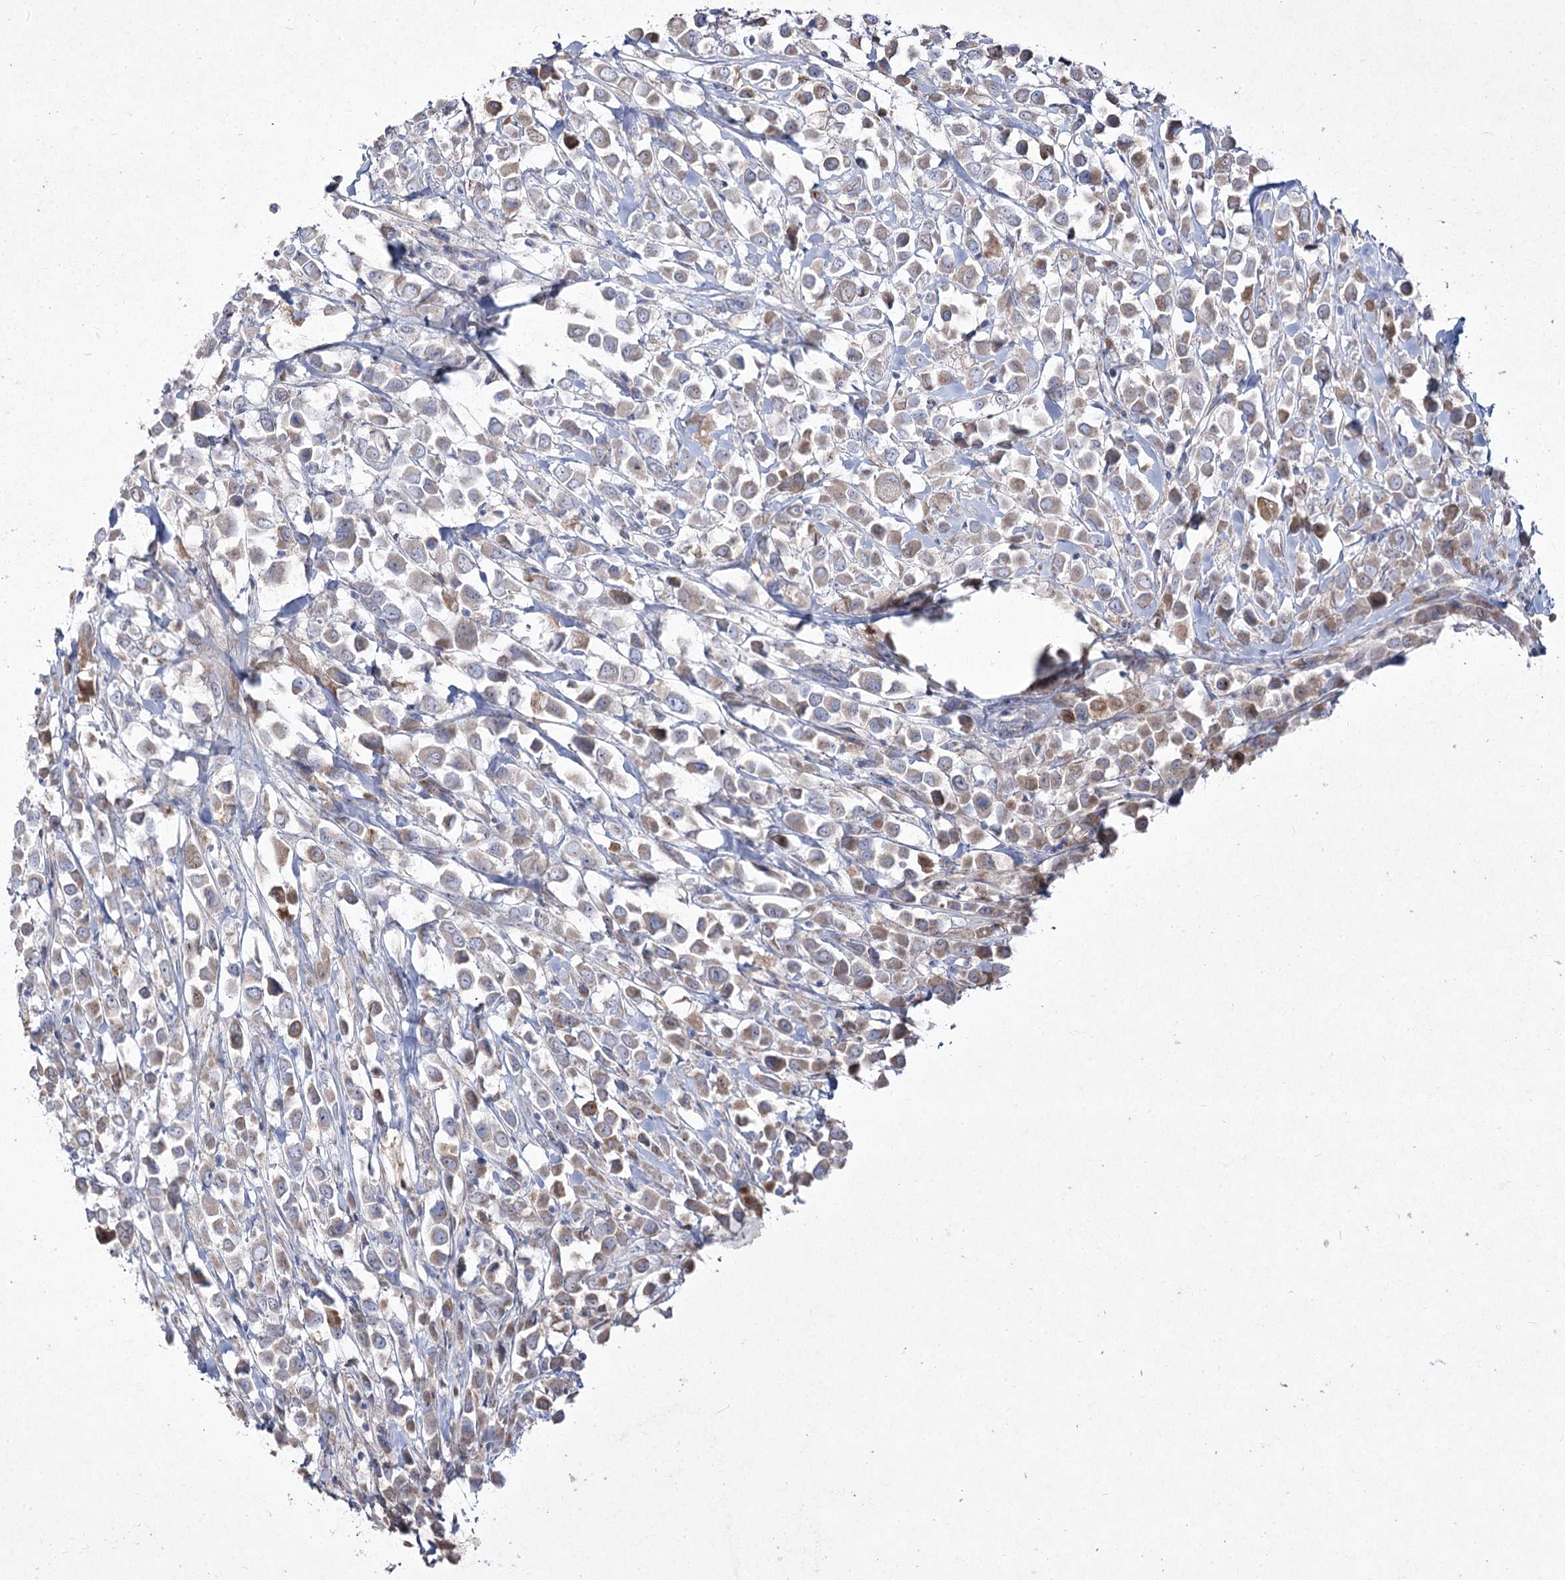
{"staining": {"intensity": "moderate", "quantity": "<25%", "location": "cytoplasmic/membranous"}, "tissue": "breast cancer", "cell_type": "Tumor cells", "image_type": "cancer", "snomed": [{"axis": "morphology", "description": "Duct carcinoma"}, {"axis": "topography", "description": "Breast"}], "caption": "The immunohistochemical stain labels moderate cytoplasmic/membranous staining in tumor cells of breast cancer (infiltrating ductal carcinoma) tissue. The protein is stained brown, and the nuclei are stained in blue (DAB (3,3'-diaminobenzidine) IHC with brightfield microscopy, high magnification).", "gene": "NIPAL4", "patient": {"sex": "female", "age": 61}}